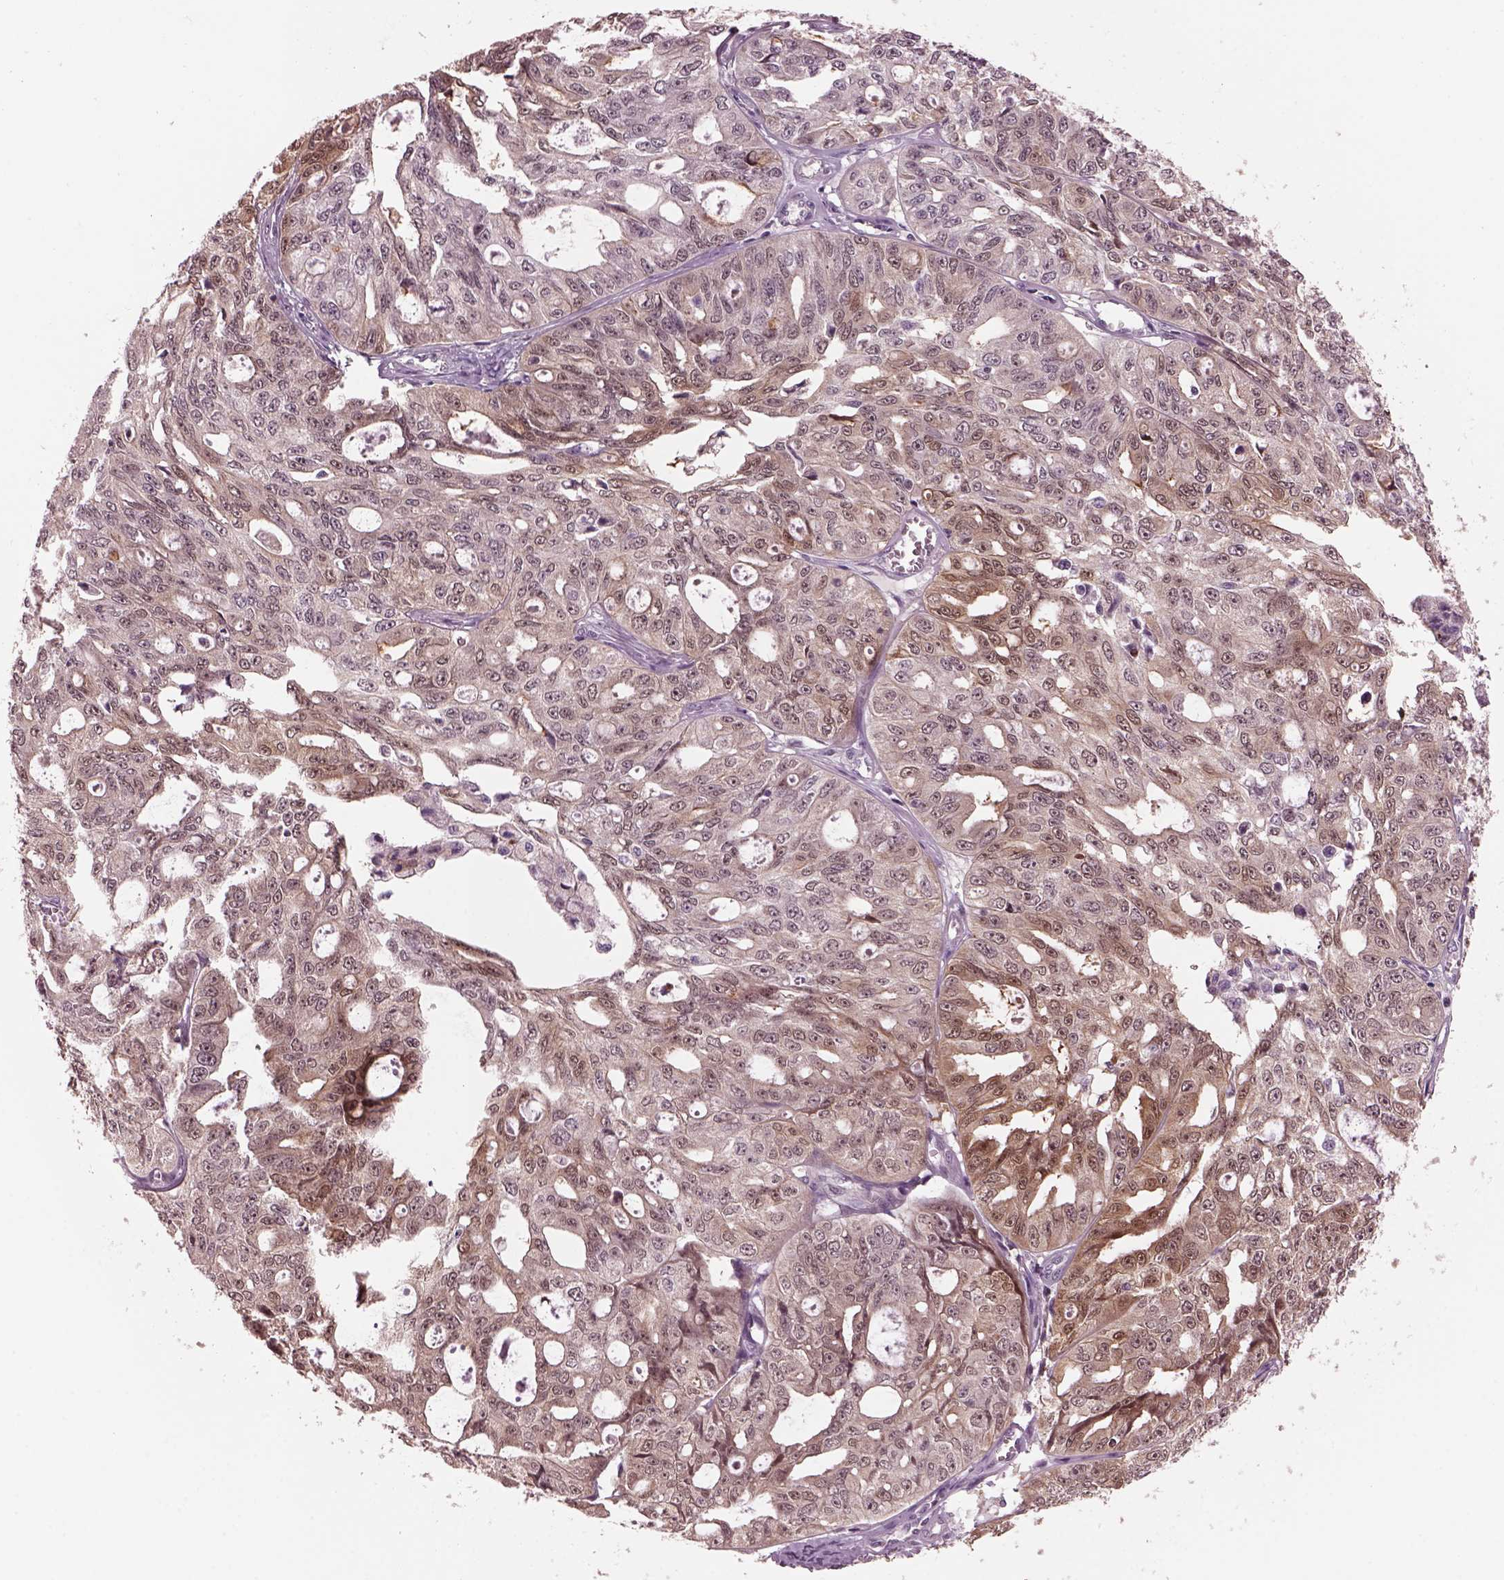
{"staining": {"intensity": "moderate", "quantity": "<25%", "location": "cytoplasmic/membranous"}, "tissue": "ovarian cancer", "cell_type": "Tumor cells", "image_type": "cancer", "snomed": [{"axis": "morphology", "description": "Carcinoma, endometroid"}, {"axis": "topography", "description": "Ovary"}], "caption": "This image shows immunohistochemistry (IHC) staining of human ovarian cancer (endometroid carcinoma), with low moderate cytoplasmic/membranous staining in about <25% of tumor cells.", "gene": "SRI", "patient": {"sex": "female", "age": 65}}